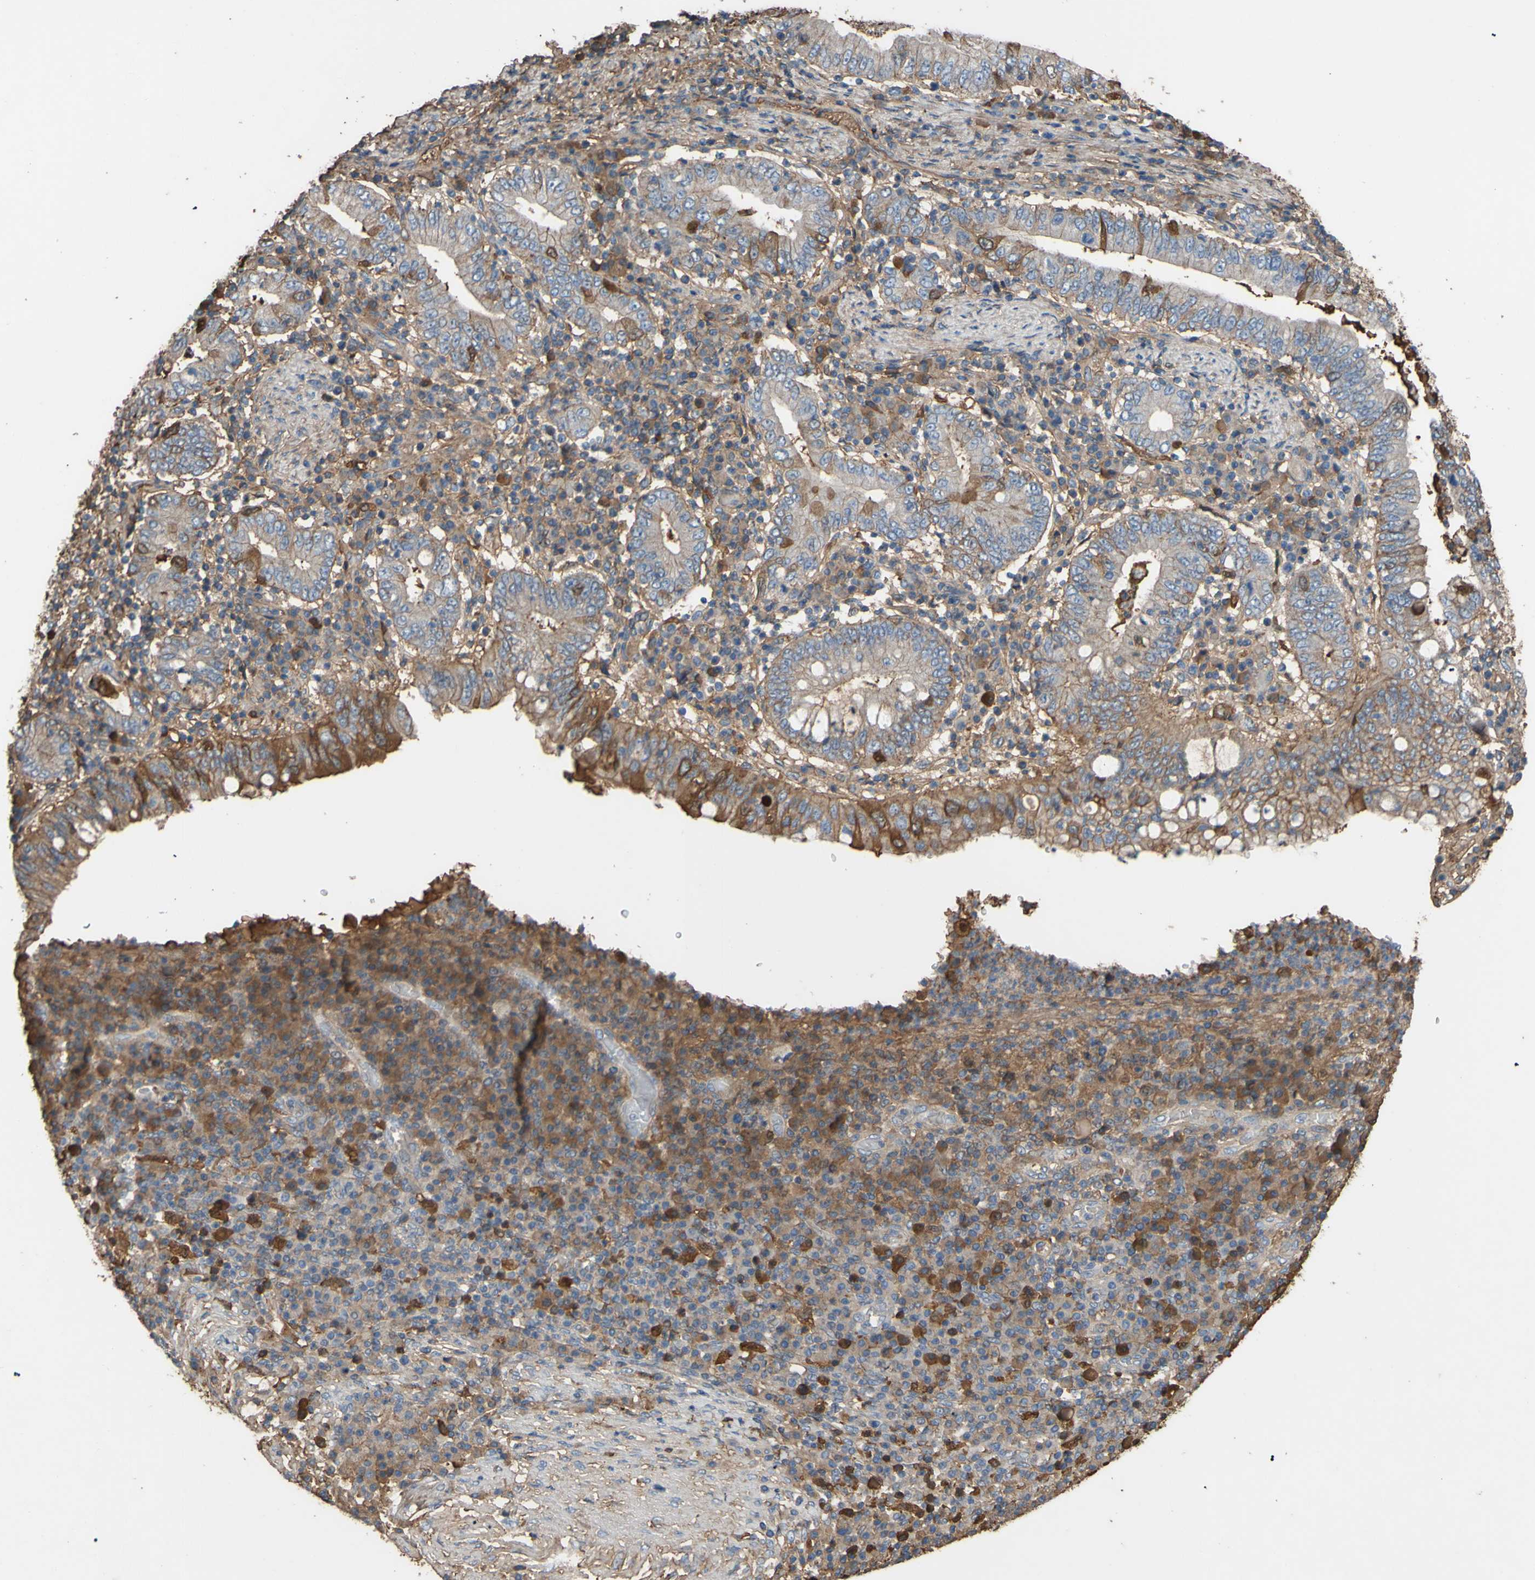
{"staining": {"intensity": "moderate", "quantity": "<25%", "location": "cytoplasmic/membranous"}, "tissue": "stomach cancer", "cell_type": "Tumor cells", "image_type": "cancer", "snomed": [{"axis": "morphology", "description": "Normal tissue, NOS"}, {"axis": "morphology", "description": "Adenocarcinoma, NOS"}, {"axis": "topography", "description": "Esophagus"}, {"axis": "topography", "description": "Stomach, upper"}, {"axis": "topography", "description": "Peripheral nerve tissue"}], "caption": "Immunohistochemical staining of human stomach cancer (adenocarcinoma) displays low levels of moderate cytoplasmic/membranous expression in approximately <25% of tumor cells.", "gene": "PTGDS", "patient": {"sex": "male", "age": 62}}